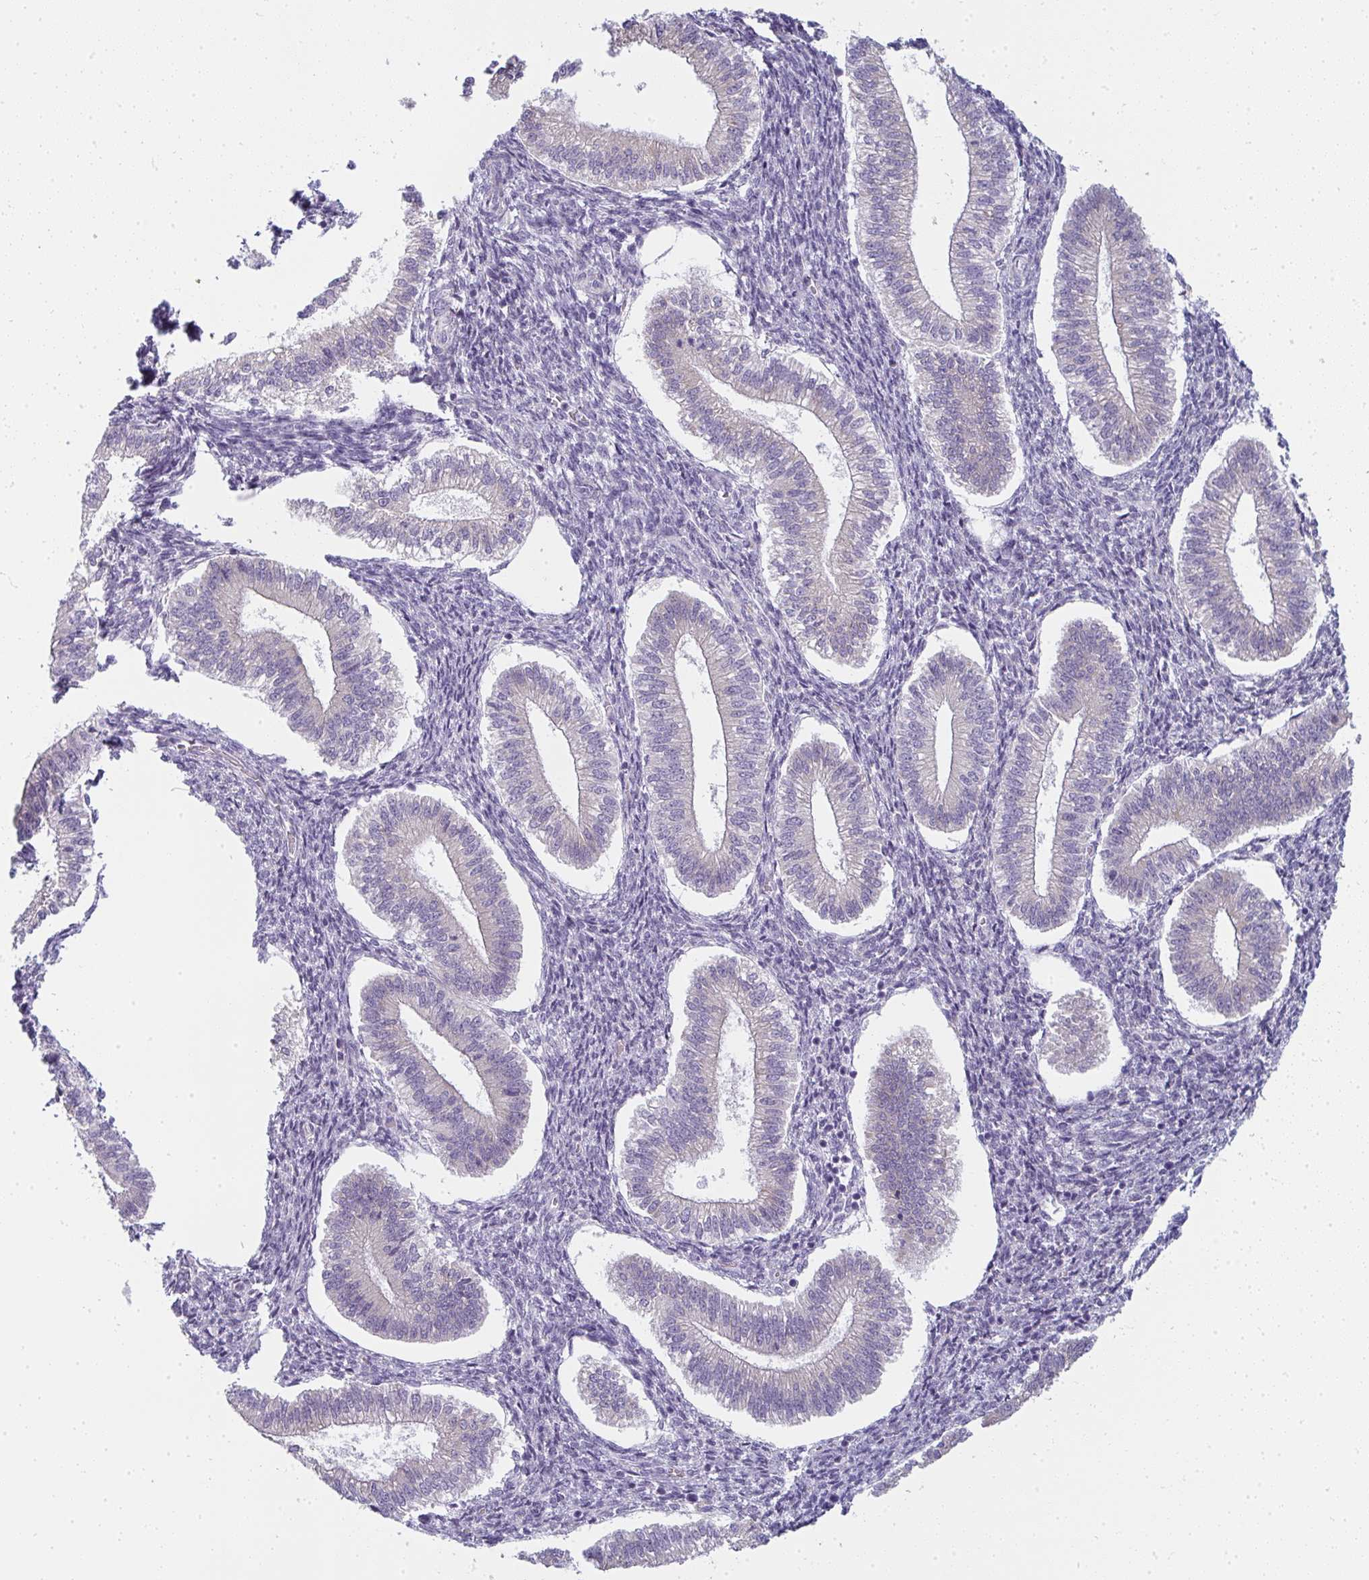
{"staining": {"intensity": "negative", "quantity": "none", "location": "none"}, "tissue": "endometrium", "cell_type": "Cells in endometrial stroma", "image_type": "normal", "snomed": [{"axis": "morphology", "description": "Normal tissue, NOS"}, {"axis": "topography", "description": "Endometrium"}], "caption": "DAB (3,3'-diaminobenzidine) immunohistochemical staining of benign endometrium shows no significant staining in cells in endometrial stroma.", "gene": "SHROOM1", "patient": {"sex": "female", "age": 25}}